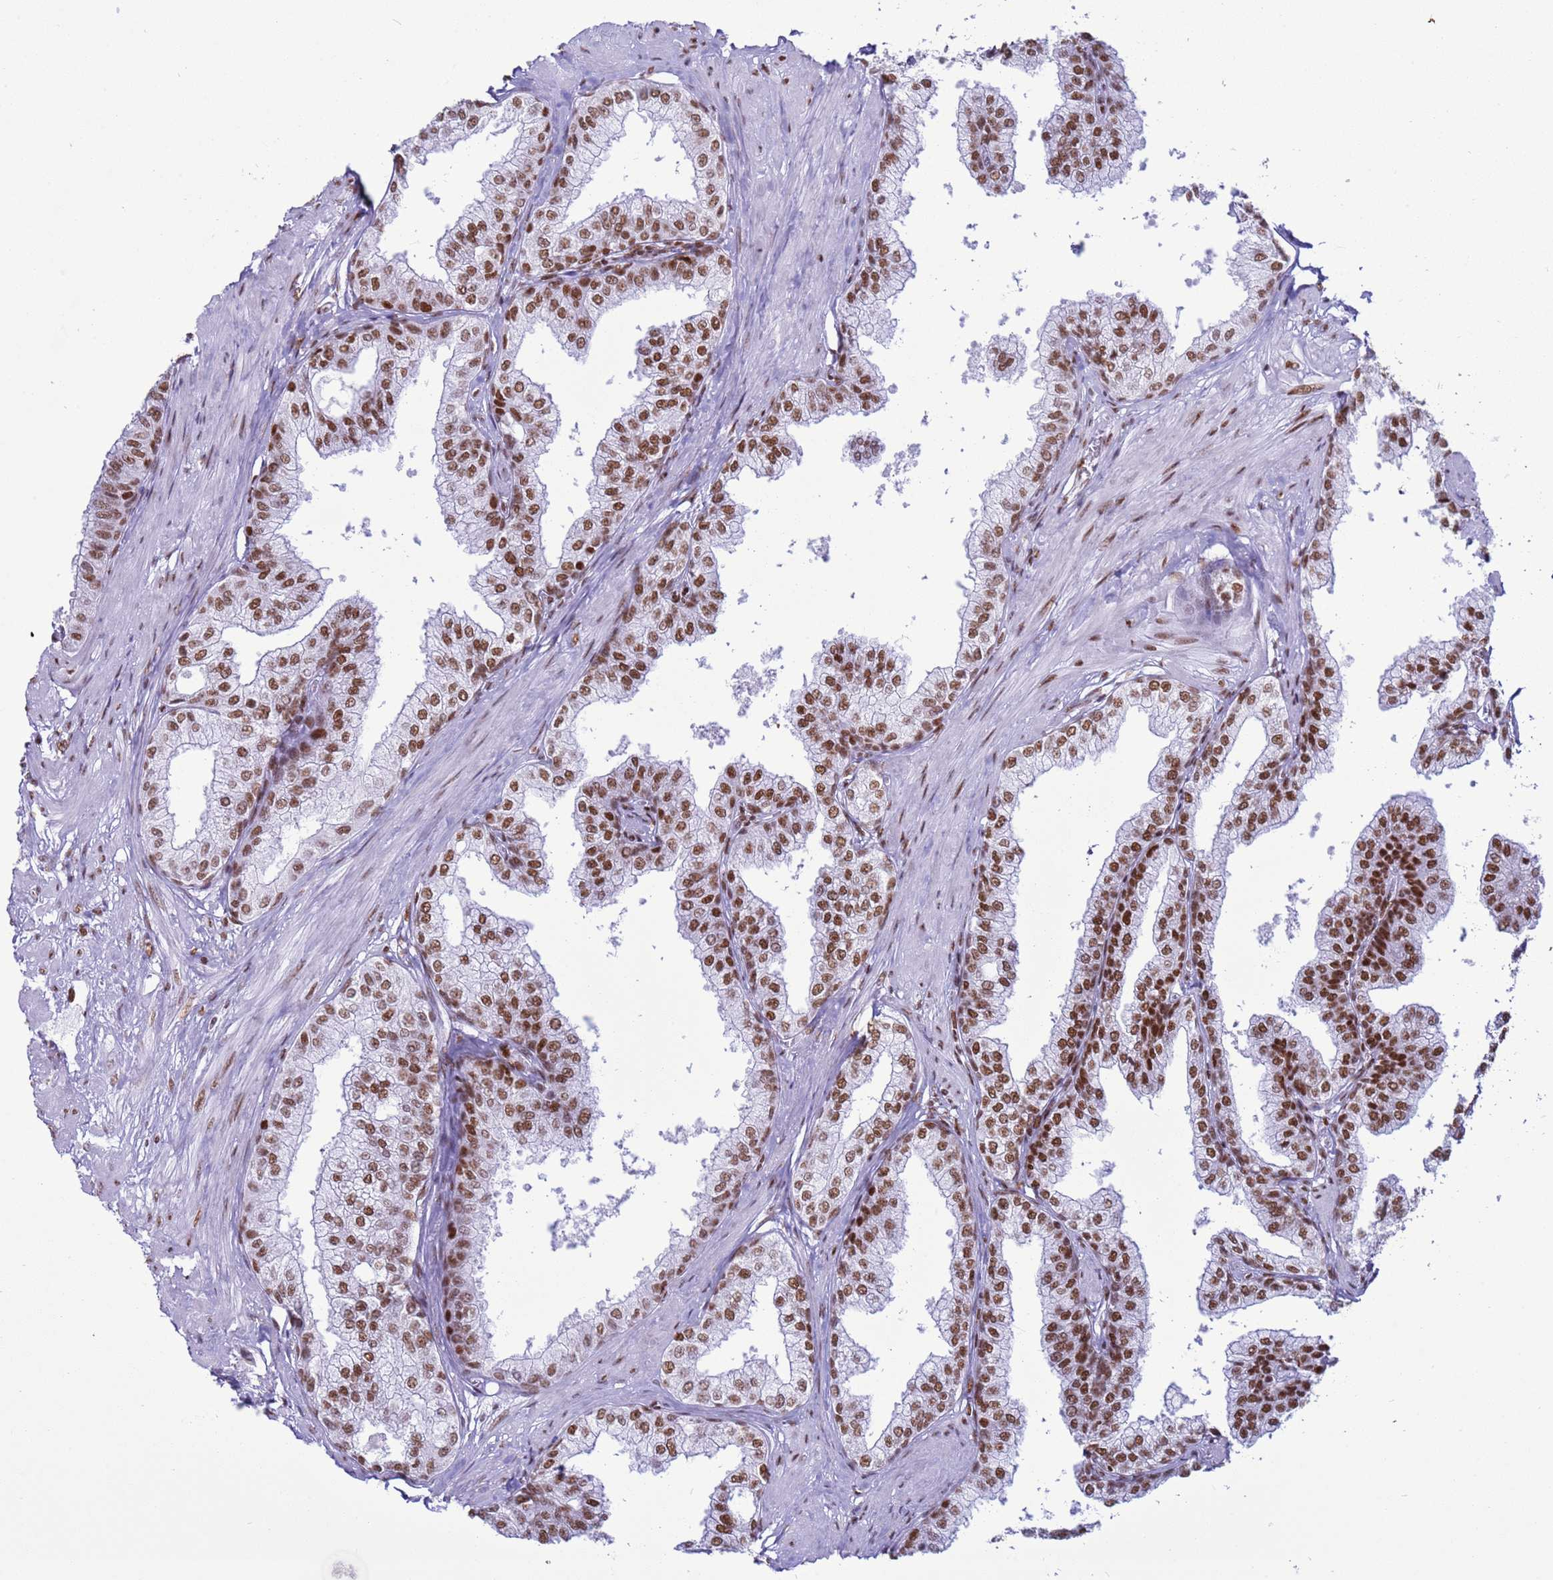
{"staining": {"intensity": "moderate", "quantity": ">75%", "location": "nuclear"}, "tissue": "prostate", "cell_type": "Glandular cells", "image_type": "normal", "snomed": [{"axis": "morphology", "description": "Normal tissue, NOS"}, {"axis": "topography", "description": "Prostate"}], "caption": "Immunohistochemistry (DAB (3,3'-diaminobenzidine)) staining of unremarkable prostate shows moderate nuclear protein positivity in approximately >75% of glandular cells.", "gene": "RALY", "patient": {"sex": "male", "age": 60}}